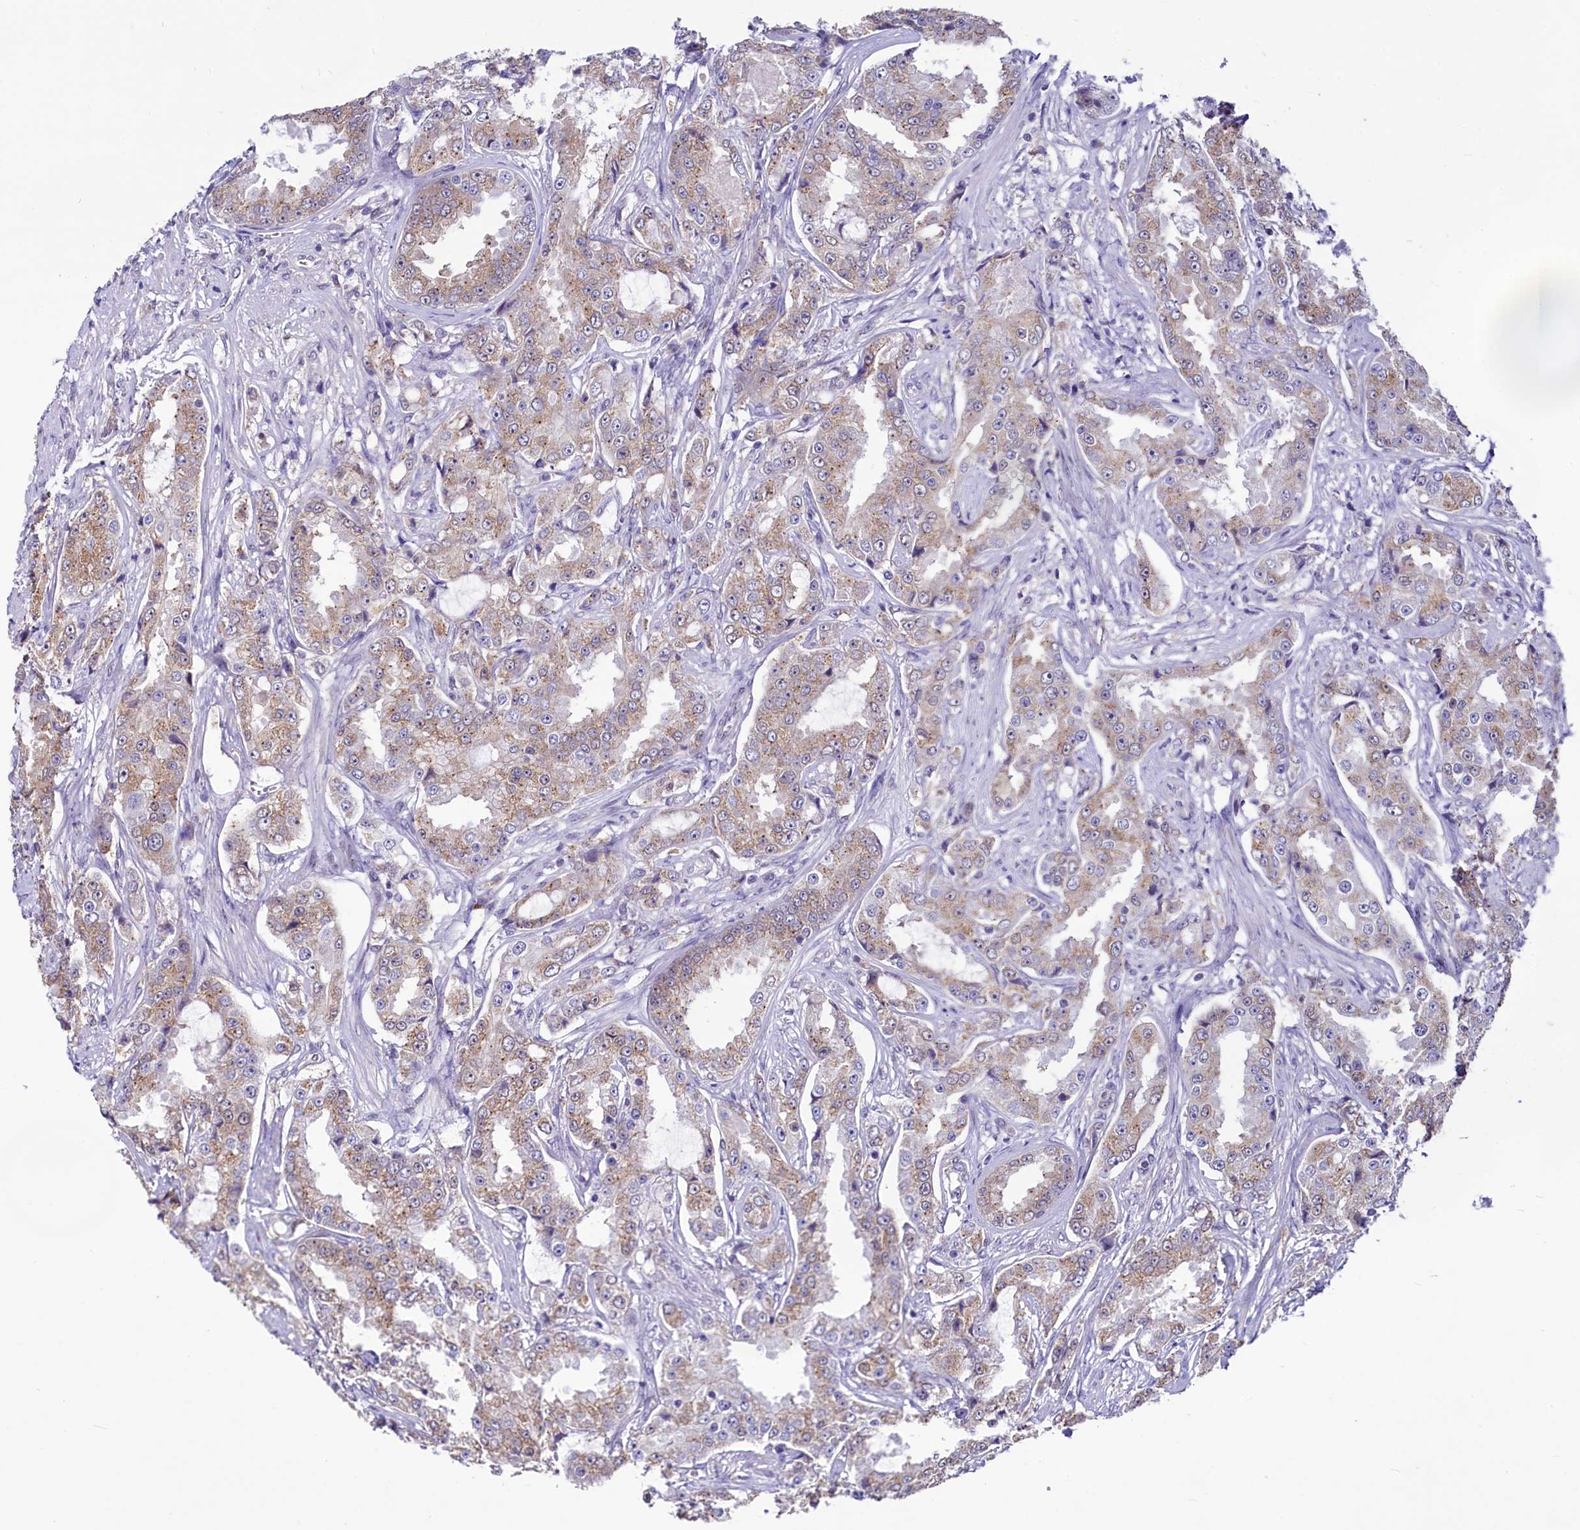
{"staining": {"intensity": "moderate", "quantity": ">75%", "location": "cytoplasmic/membranous"}, "tissue": "prostate cancer", "cell_type": "Tumor cells", "image_type": "cancer", "snomed": [{"axis": "morphology", "description": "Adenocarcinoma, High grade"}, {"axis": "topography", "description": "Prostate"}], "caption": "Prostate cancer (adenocarcinoma (high-grade)) stained with DAB (3,3'-diaminobenzidine) immunohistochemistry reveals medium levels of moderate cytoplasmic/membranous positivity in approximately >75% of tumor cells.", "gene": "SEC24C", "patient": {"sex": "male", "age": 73}}